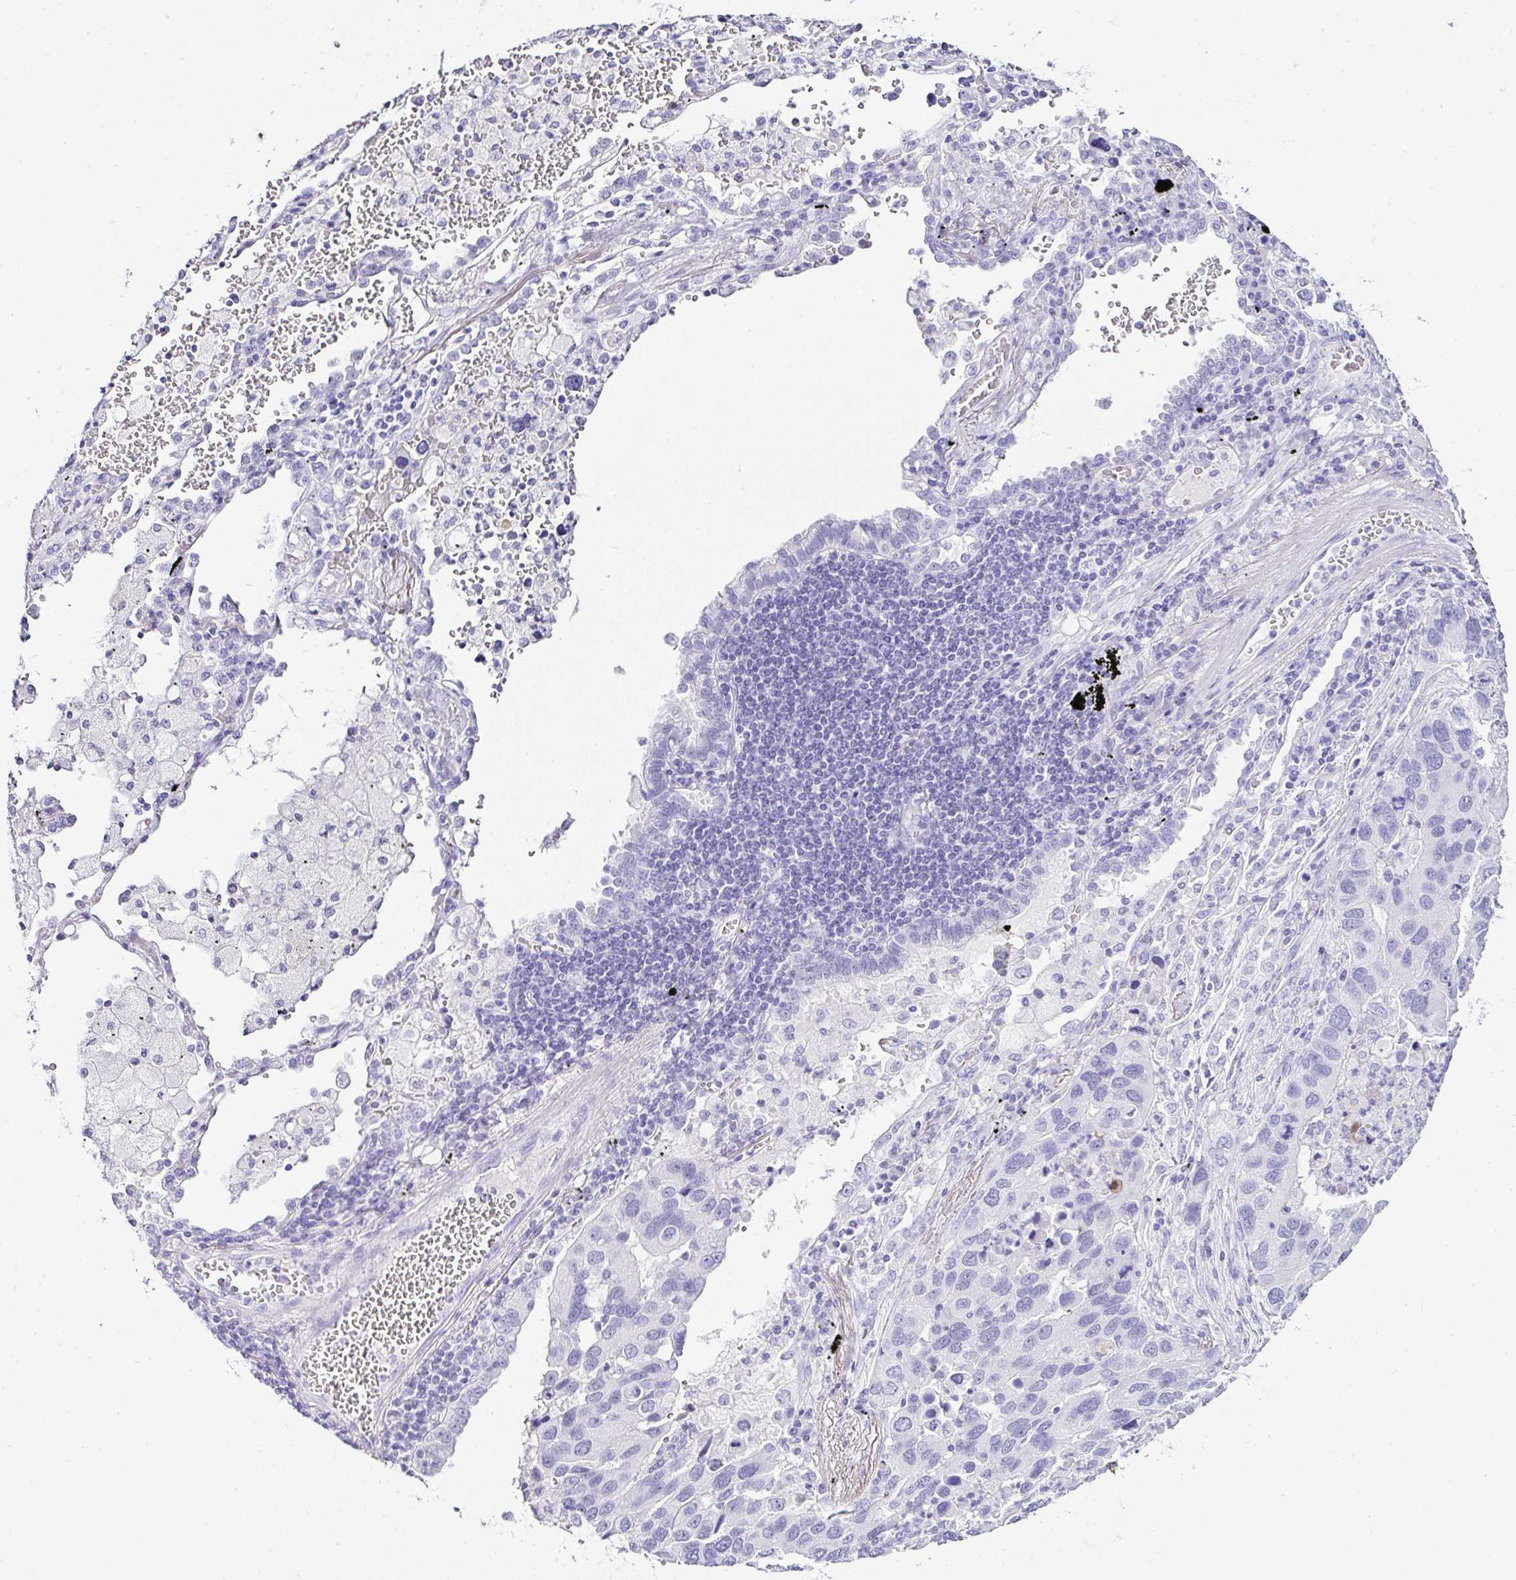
{"staining": {"intensity": "negative", "quantity": "none", "location": "none"}, "tissue": "lung cancer", "cell_type": "Tumor cells", "image_type": "cancer", "snomed": [{"axis": "morphology", "description": "Aneuploidy"}, {"axis": "morphology", "description": "Adenocarcinoma, NOS"}, {"axis": "topography", "description": "Lymph node"}, {"axis": "topography", "description": "Lung"}], "caption": "Immunohistochemistry of lung cancer shows no staining in tumor cells. (IHC, brightfield microscopy, high magnification).", "gene": "SERPINB3", "patient": {"sex": "female", "age": 74}}